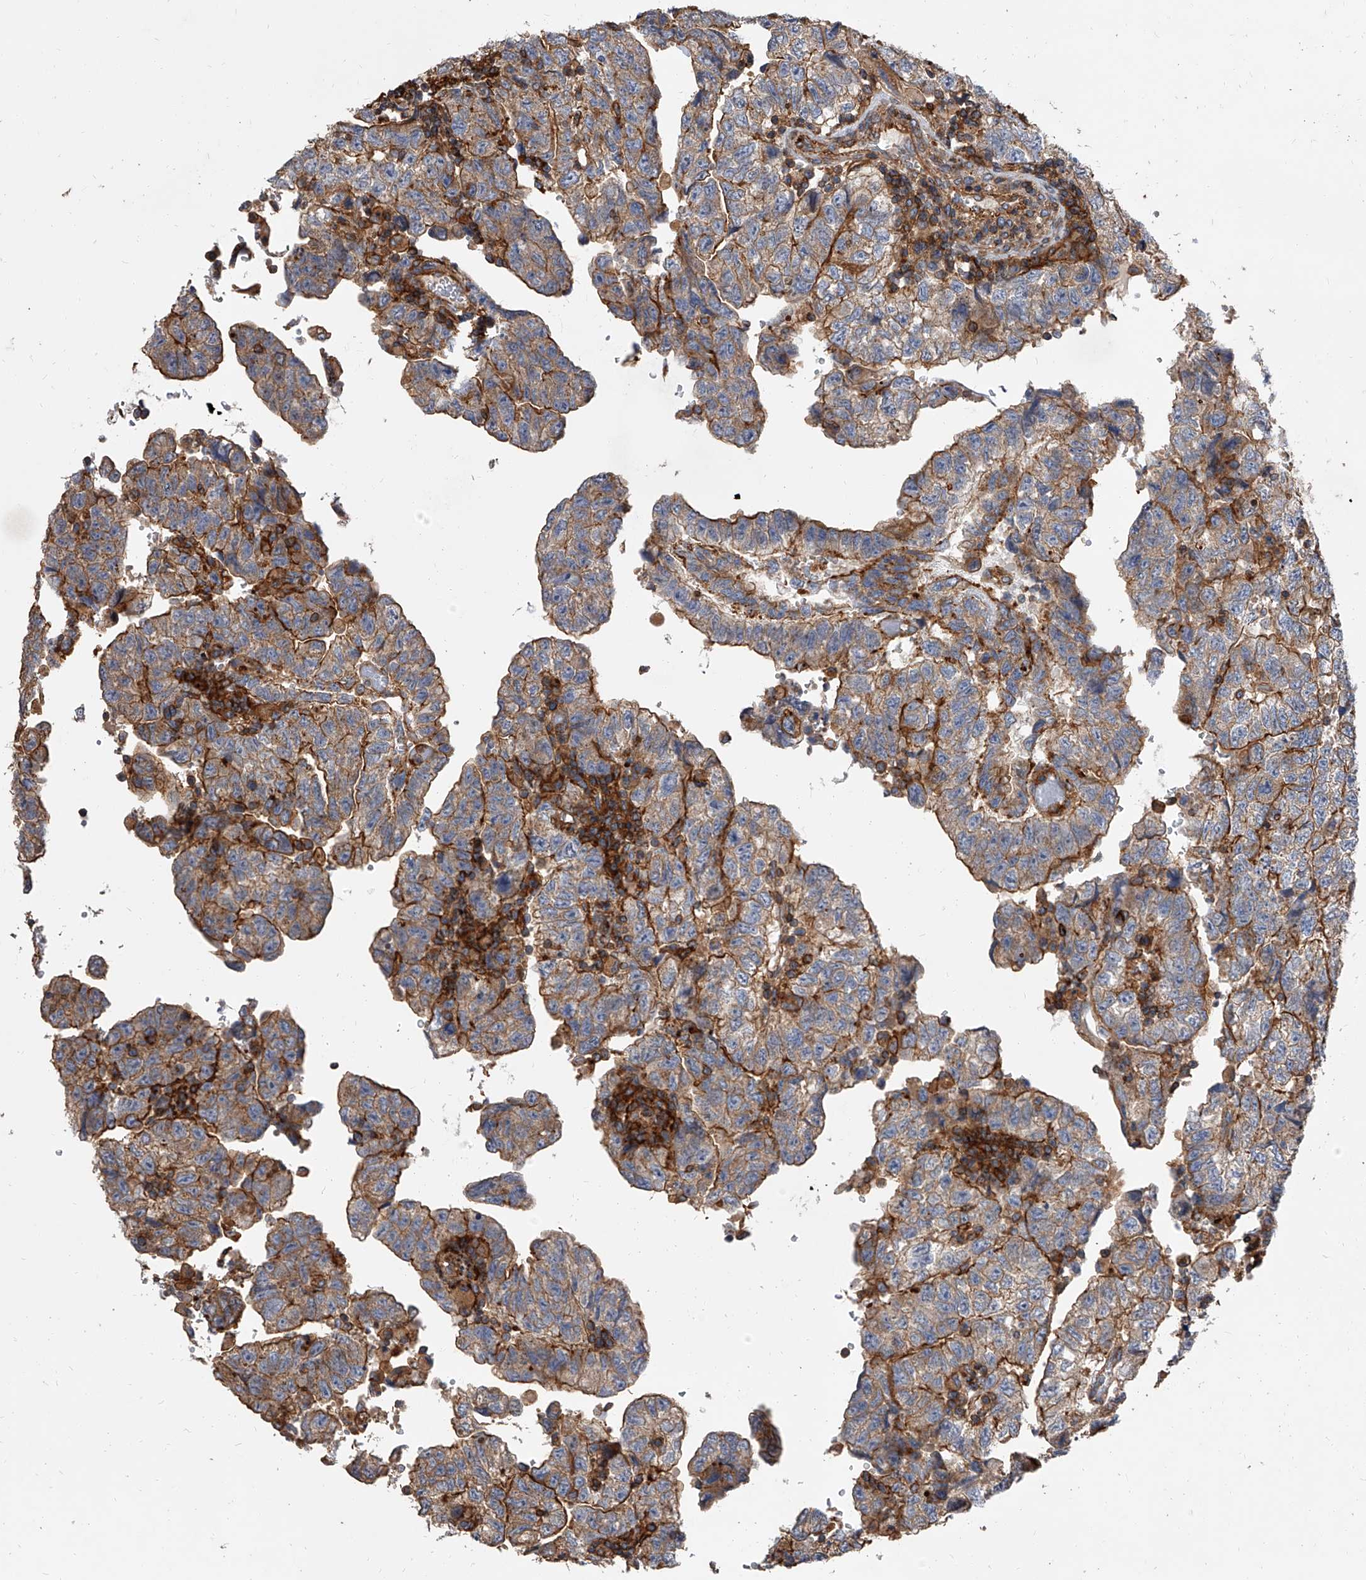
{"staining": {"intensity": "moderate", "quantity": ">75%", "location": "cytoplasmic/membranous"}, "tissue": "testis cancer", "cell_type": "Tumor cells", "image_type": "cancer", "snomed": [{"axis": "morphology", "description": "Carcinoma, Embryonal, NOS"}, {"axis": "topography", "description": "Testis"}], "caption": "Brown immunohistochemical staining in embryonal carcinoma (testis) shows moderate cytoplasmic/membranous expression in about >75% of tumor cells.", "gene": "PISD", "patient": {"sex": "male", "age": 36}}